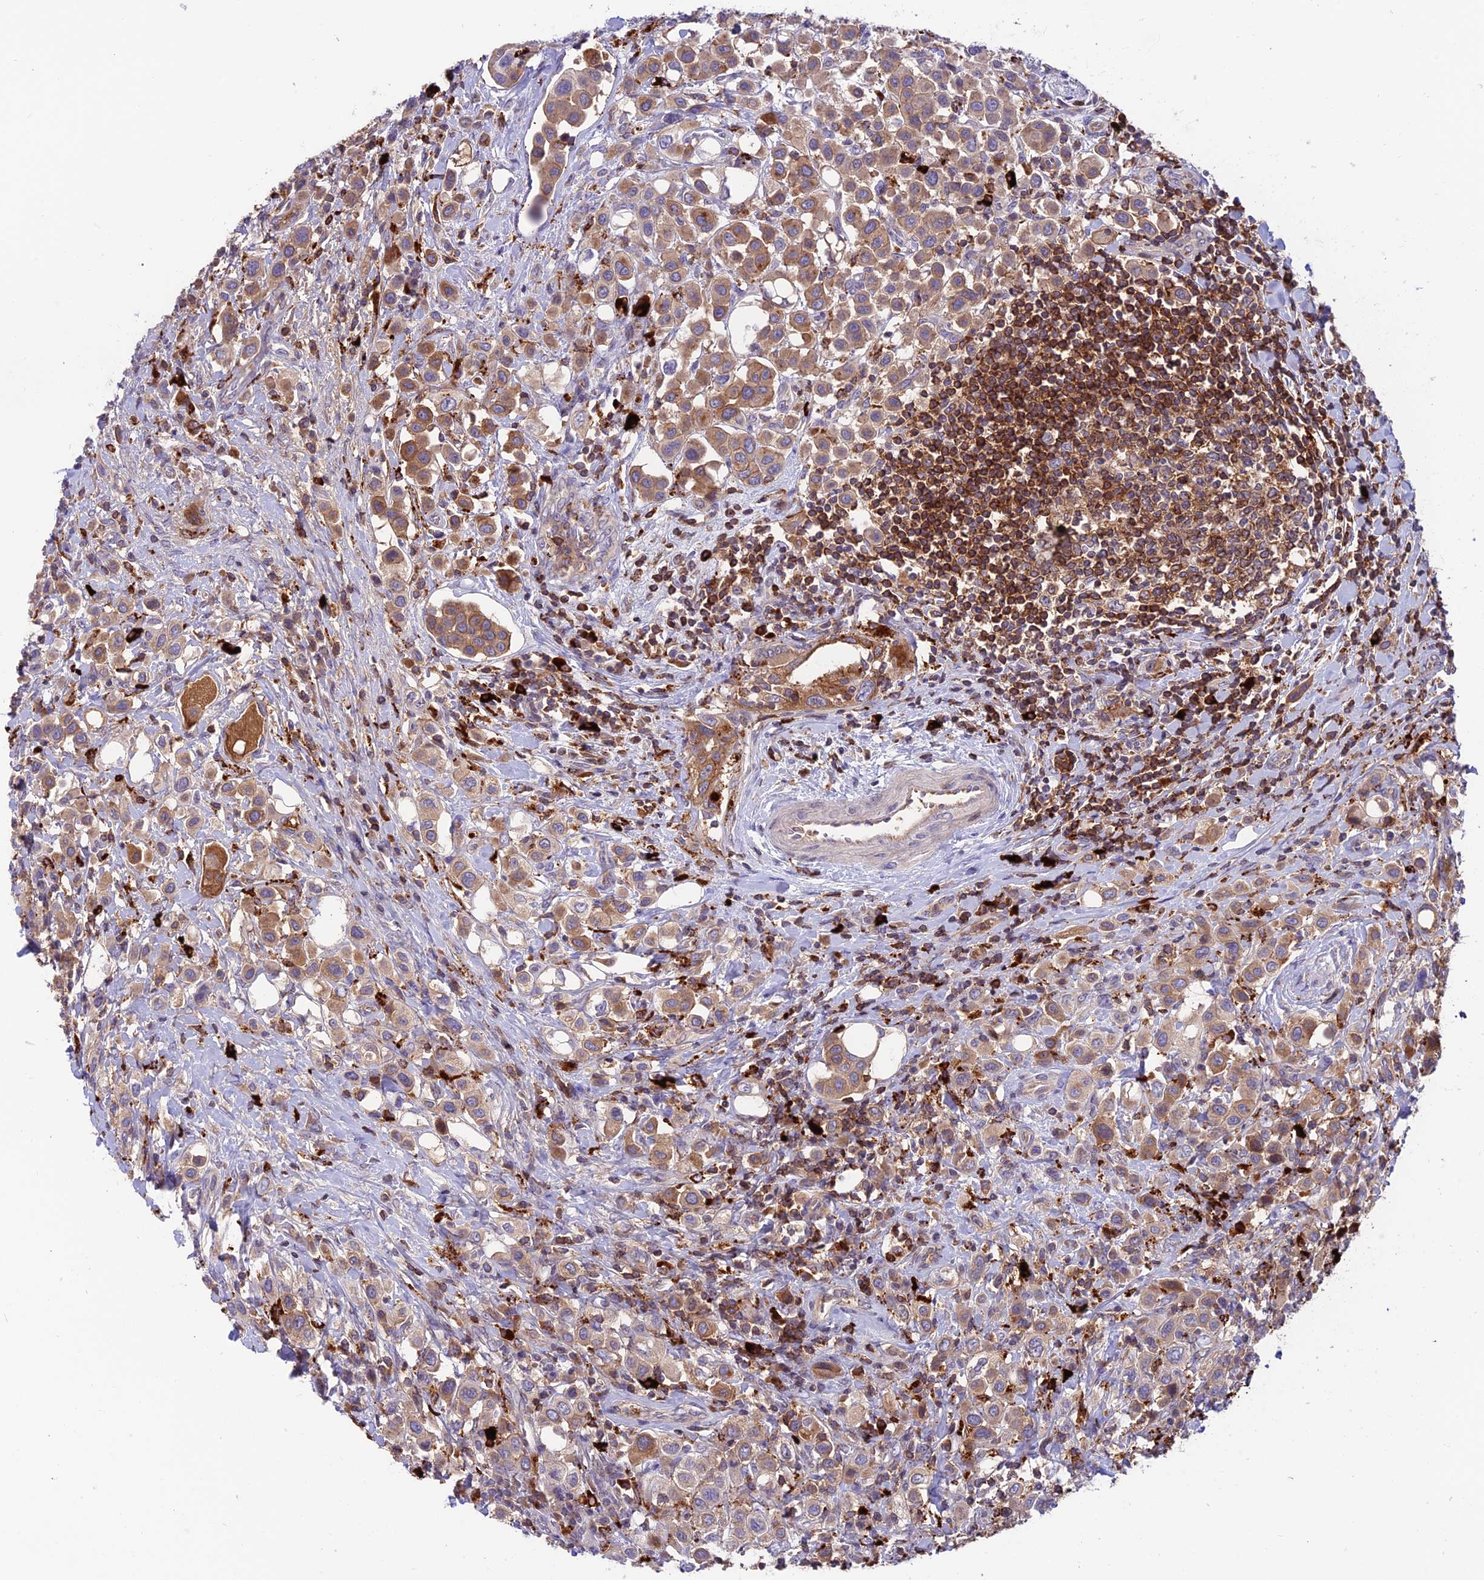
{"staining": {"intensity": "moderate", "quantity": ">75%", "location": "cytoplasmic/membranous"}, "tissue": "urothelial cancer", "cell_type": "Tumor cells", "image_type": "cancer", "snomed": [{"axis": "morphology", "description": "Urothelial carcinoma, High grade"}, {"axis": "topography", "description": "Urinary bladder"}], "caption": "IHC micrograph of neoplastic tissue: urothelial cancer stained using IHC demonstrates medium levels of moderate protein expression localized specifically in the cytoplasmic/membranous of tumor cells, appearing as a cytoplasmic/membranous brown color.", "gene": "ARHGEF18", "patient": {"sex": "male", "age": 50}}